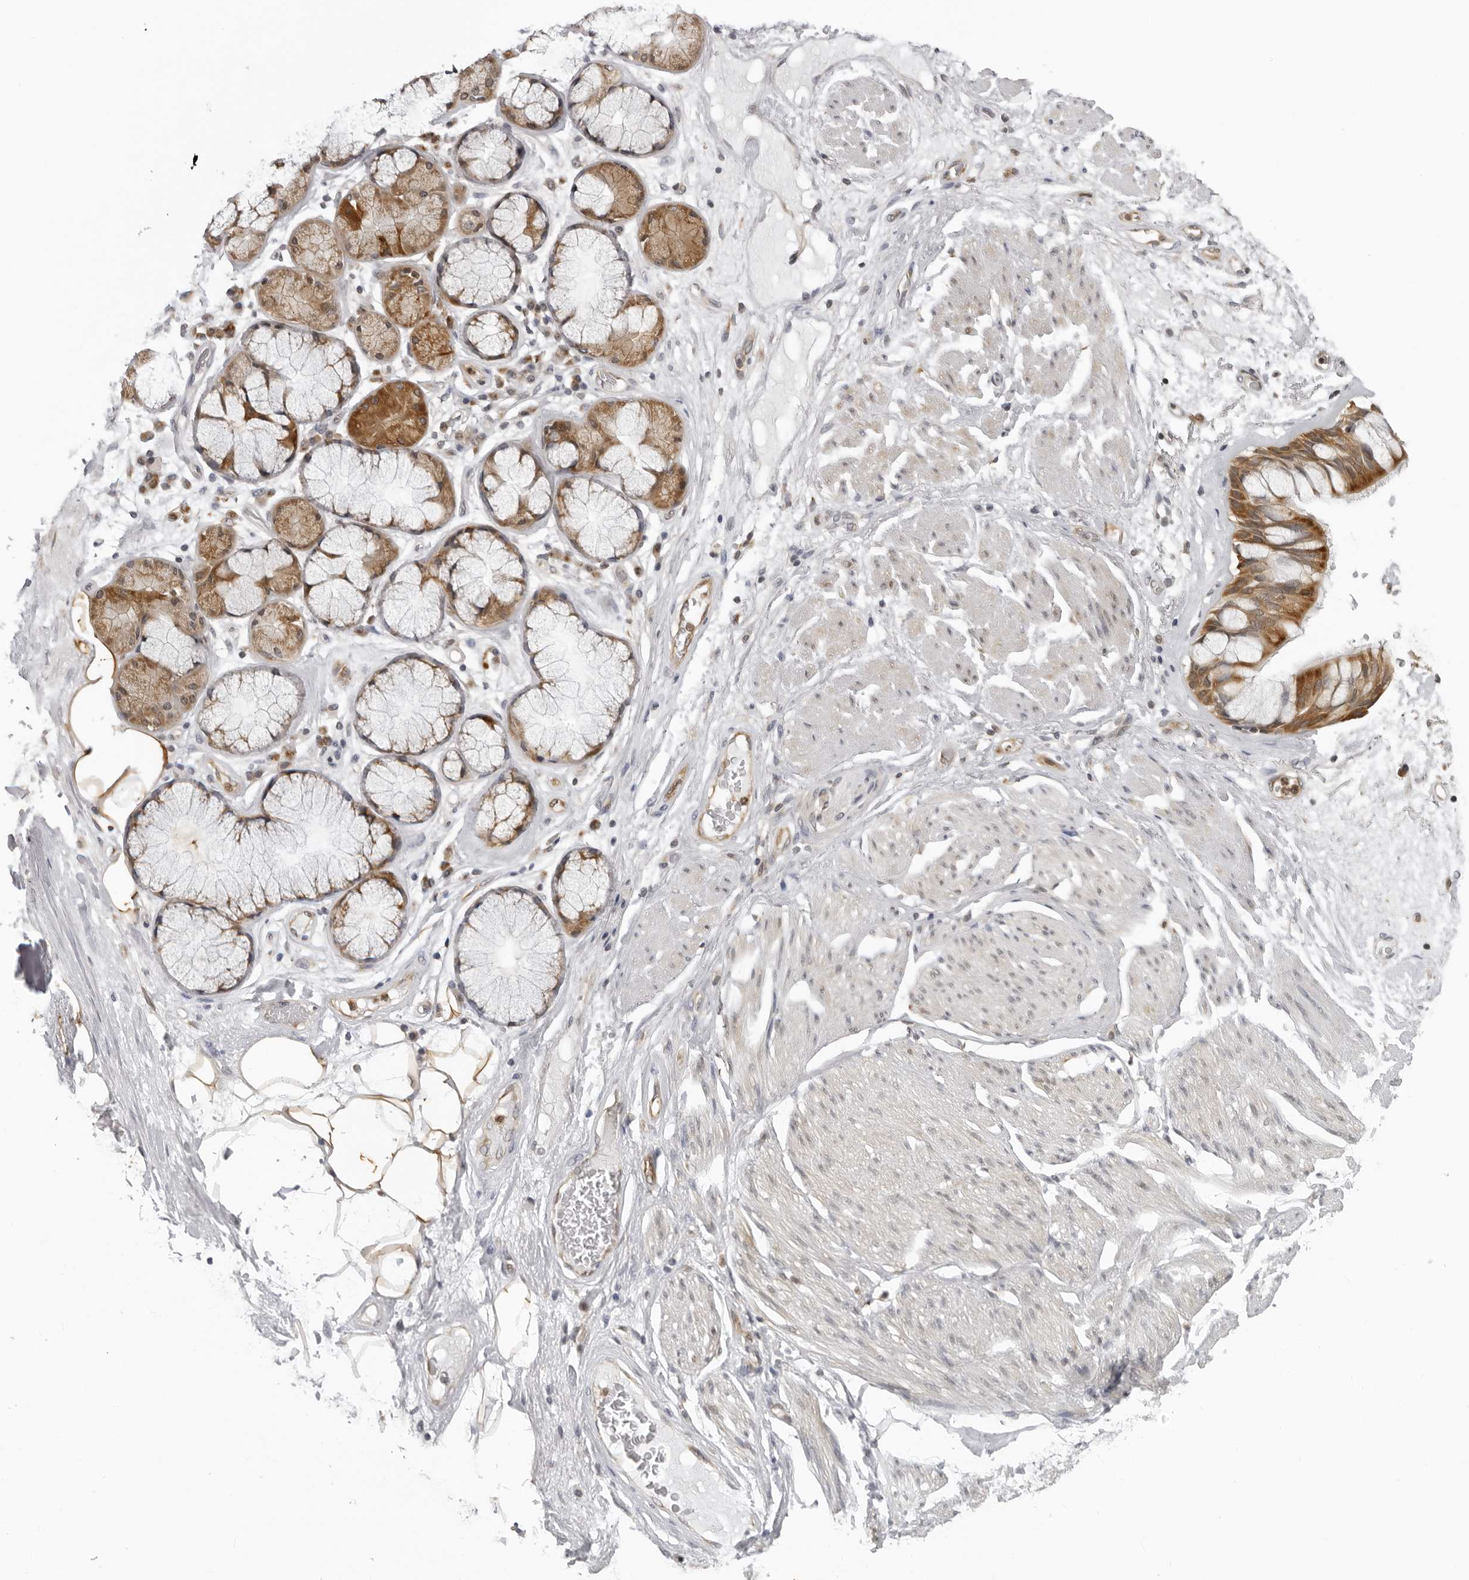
{"staining": {"intensity": "moderate", "quantity": "25%-75%", "location": "cytoplasmic/membranous"}, "tissue": "adipose tissue", "cell_type": "Adipocytes", "image_type": "normal", "snomed": [{"axis": "morphology", "description": "Normal tissue, NOS"}, {"axis": "topography", "description": "Bronchus"}], "caption": "A micrograph of adipose tissue stained for a protein exhibits moderate cytoplasmic/membranous brown staining in adipocytes.", "gene": "MRPS15", "patient": {"sex": "male", "age": 66}}